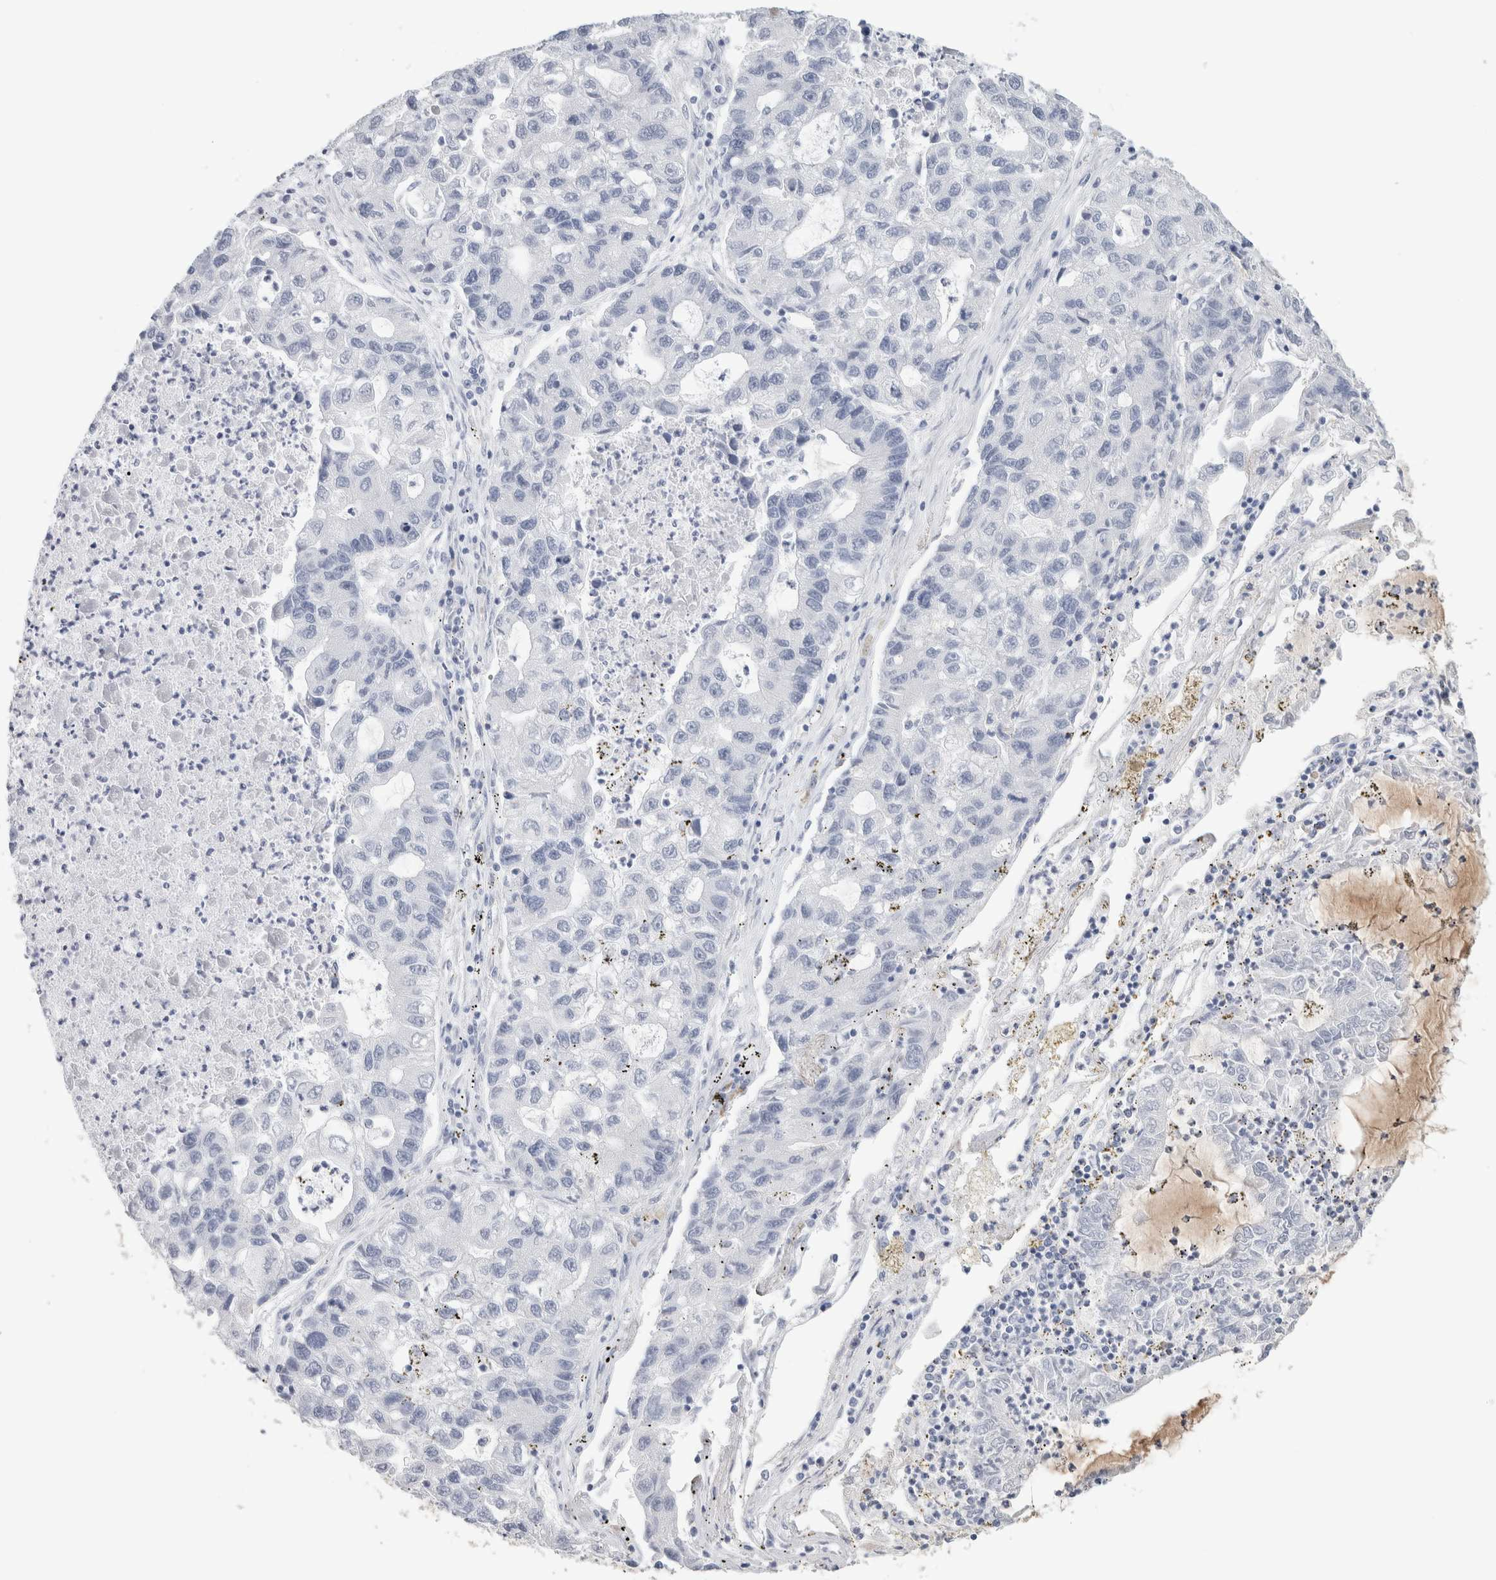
{"staining": {"intensity": "negative", "quantity": "none", "location": "none"}, "tissue": "lung cancer", "cell_type": "Tumor cells", "image_type": "cancer", "snomed": [{"axis": "morphology", "description": "Adenocarcinoma, NOS"}, {"axis": "topography", "description": "Lung"}], "caption": "This is an IHC micrograph of human lung adenocarcinoma. There is no staining in tumor cells.", "gene": "IL6", "patient": {"sex": "female", "age": 51}}